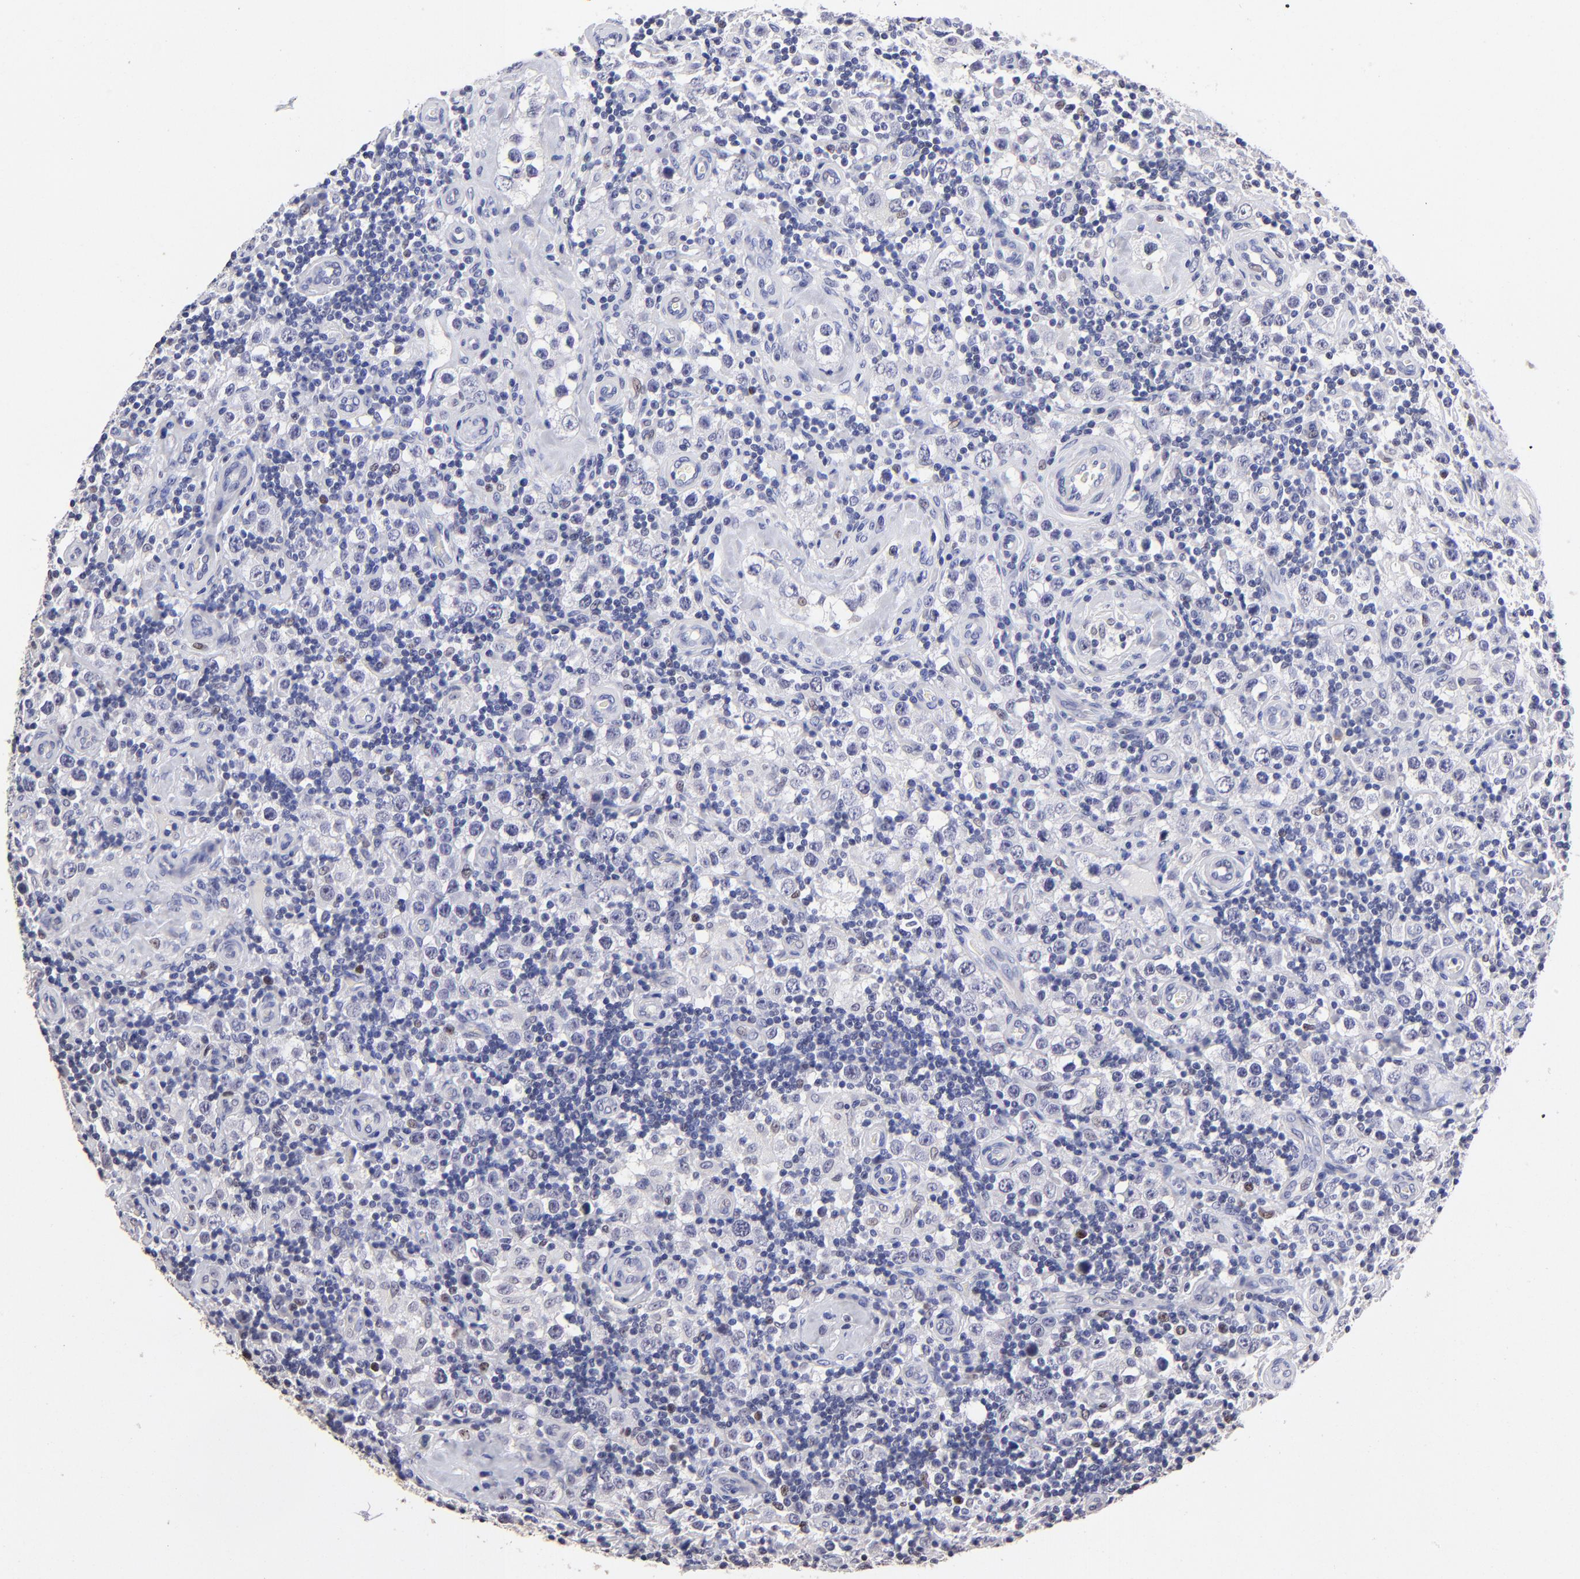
{"staining": {"intensity": "negative", "quantity": "none", "location": "none"}, "tissue": "testis cancer", "cell_type": "Tumor cells", "image_type": "cancer", "snomed": [{"axis": "morphology", "description": "Seminoma, NOS"}, {"axis": "topography", "description": "Testis"}], "caption": "Immunohistochemistry of human seminoma (testis) demonstrates no staining in tumor cells.", "gene": "DNMT1", "patient": {"sex": "male", "age": 32}}